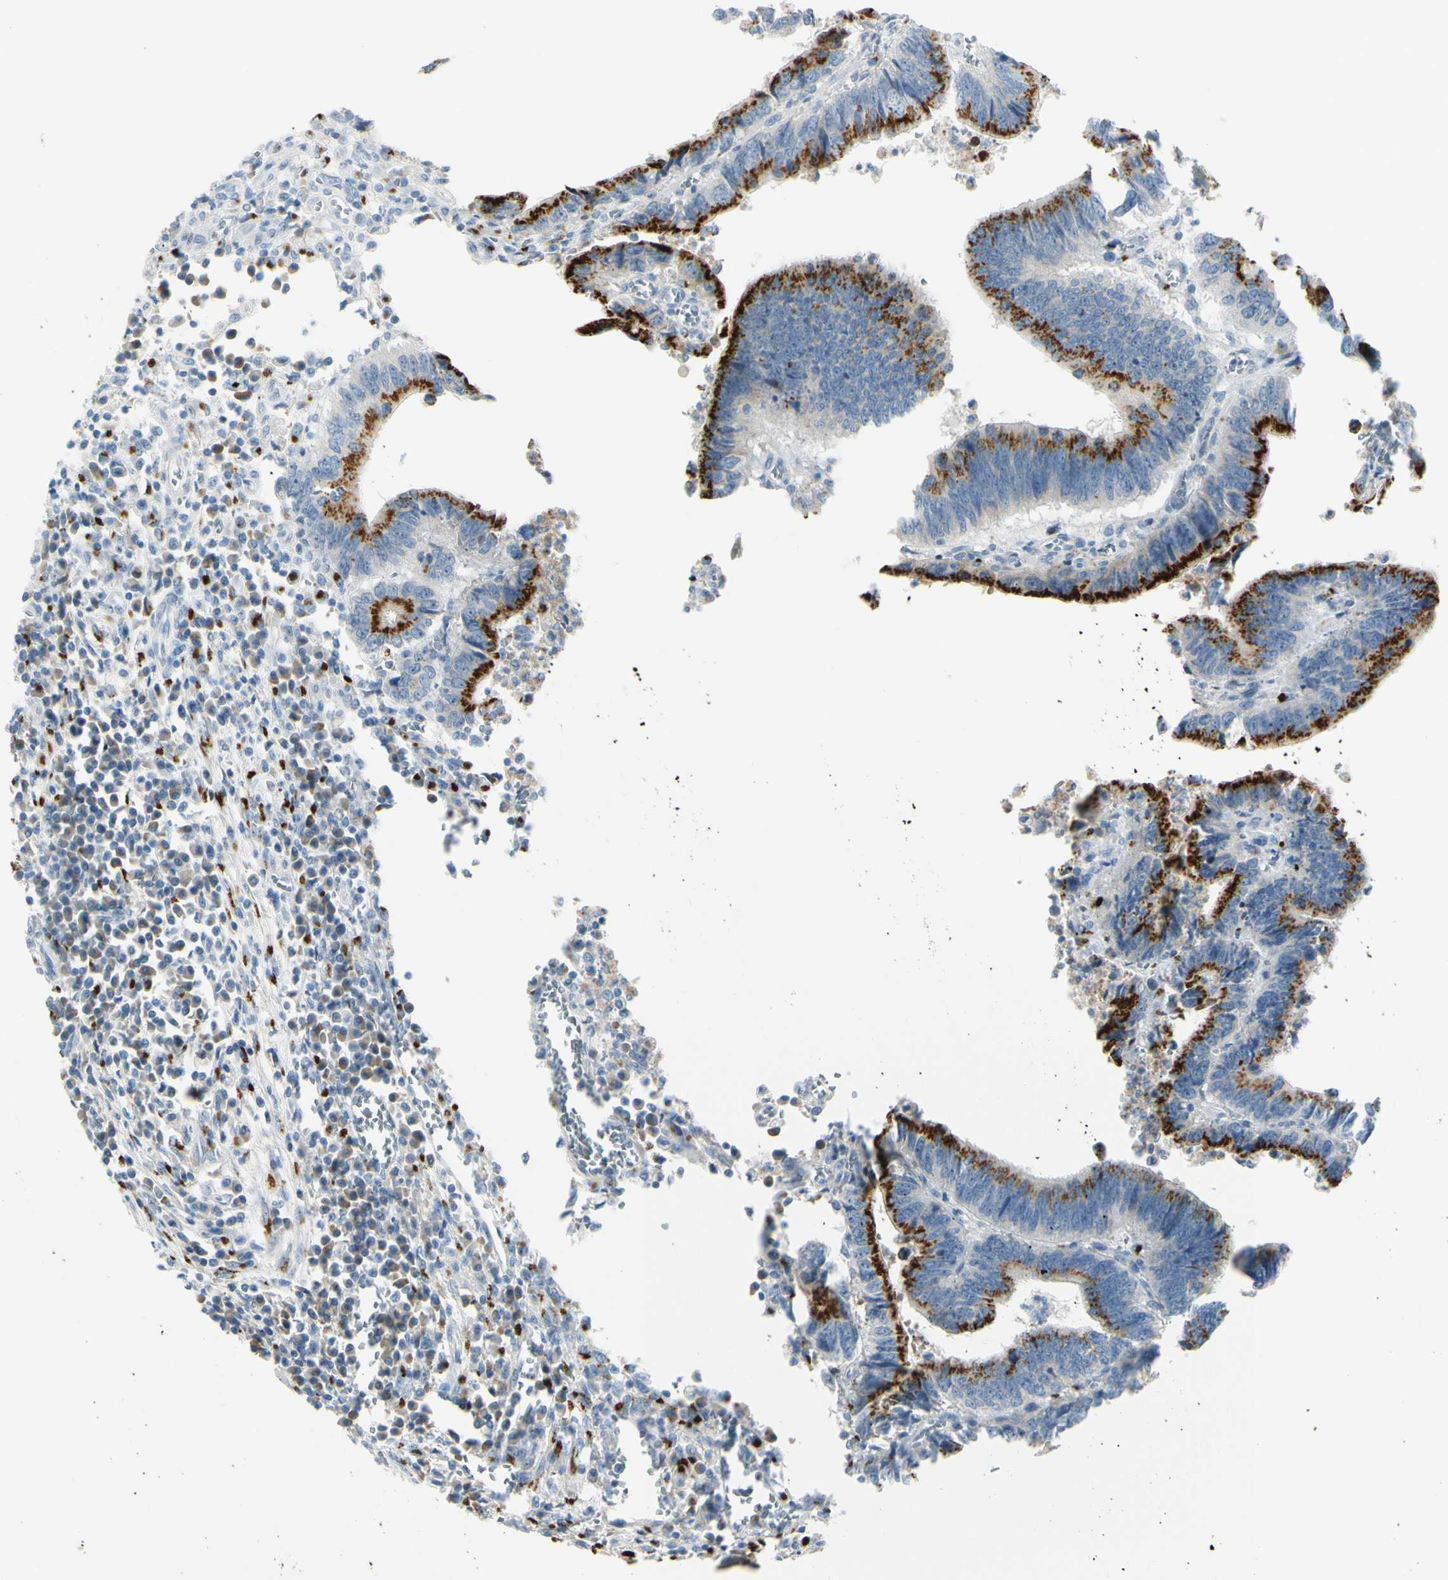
{"staining": {"intensity": "strong", "quantity": ">75%", "location": "cytoplasmic/membranous"}, "tissue": "colorectal cancer", "cell_type": "Tumor cells", "image_type": "cancer", "snomed": [{"axis": "morphology", "description": "Adenocarcinoma, NOS"}, {"axis": "topography", "description": "Colon"}], "caption": "An immunohistochemistry (IHC) photomicrograph of tumor tissue is shown. Protein staining in brown shows strong cytoplasmic/membranous positivity in colorectal cancer within tumor cells. (Brightfield microscopy of DAB IHC at high magnification).", "gene": "GALNT5", "patient": {"sex": "male", "age": 72}}